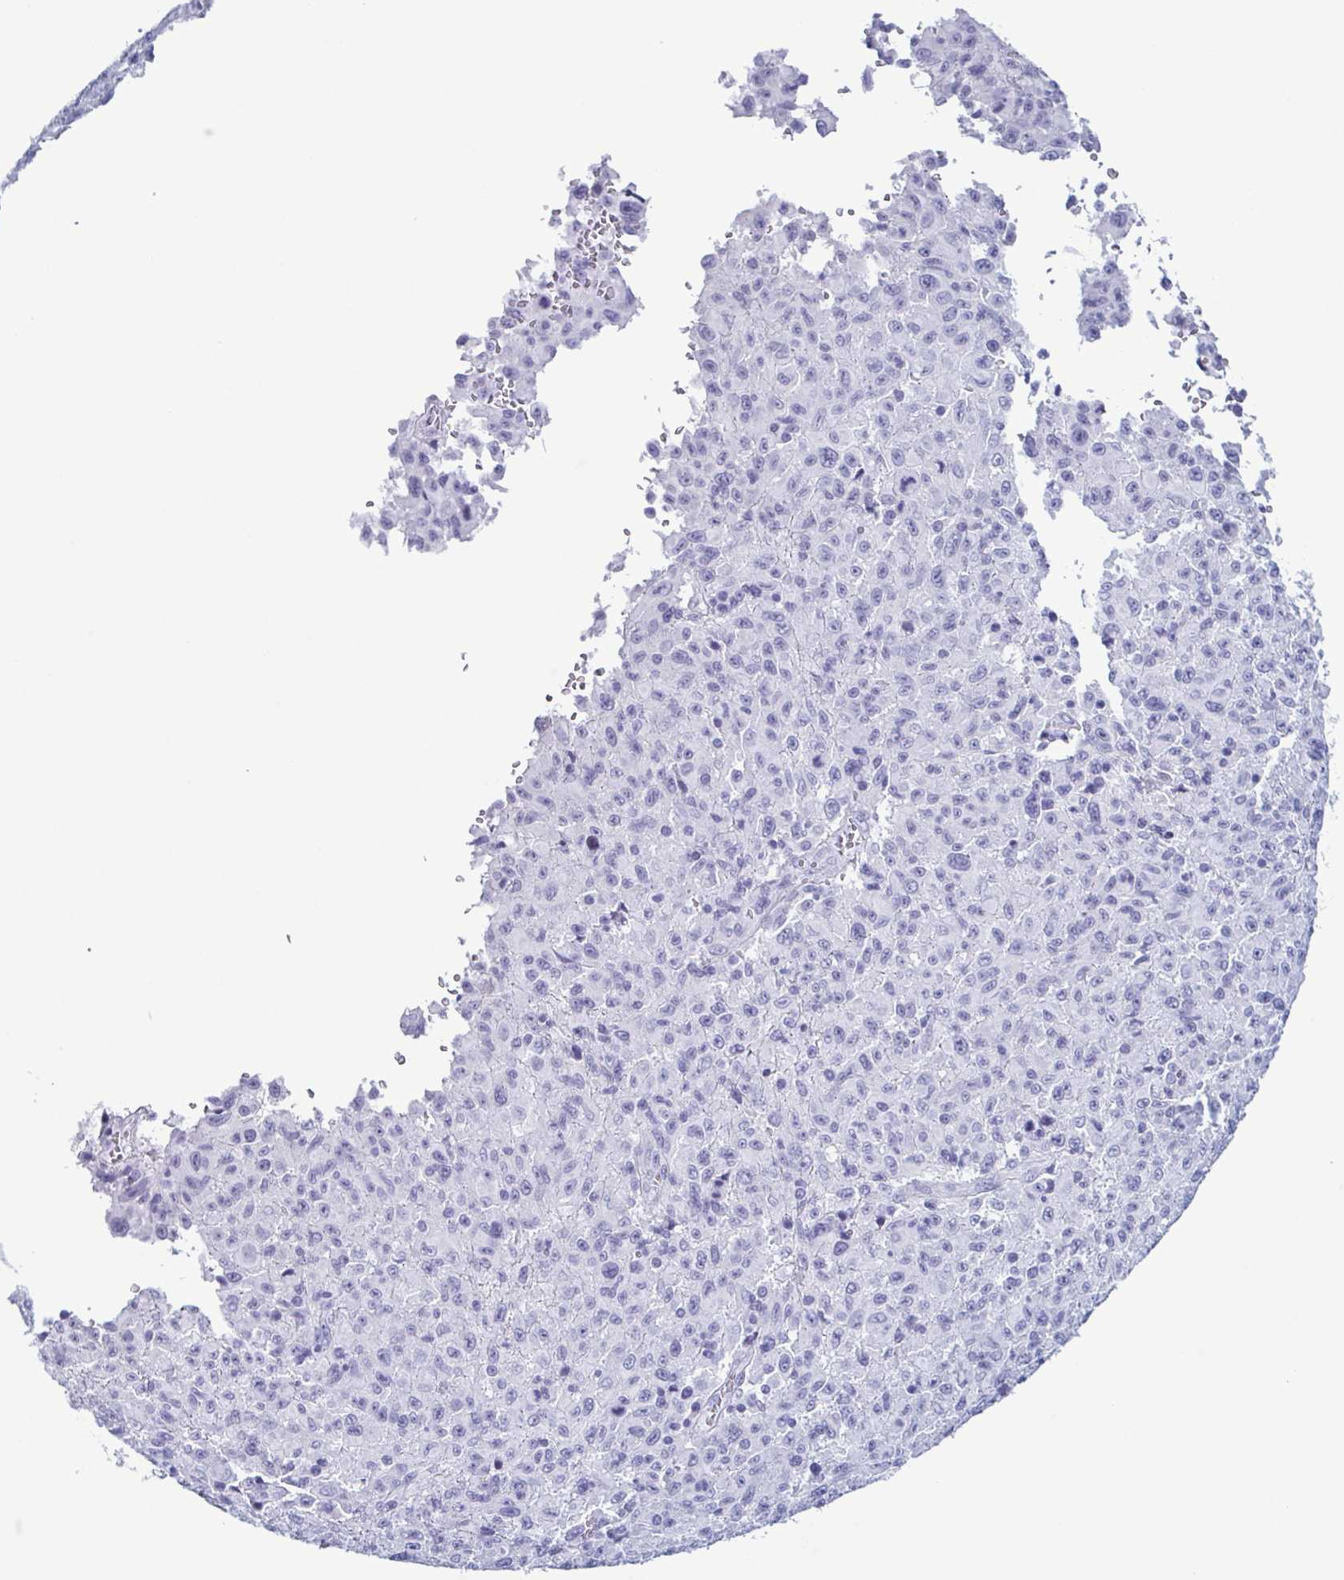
{"staining": {"intensity": "negative", "quantity": "none", "location": "none"}, "tissue": "melanoma", "cell_type": "Tumor cells", "image_type": "cancer", "snomed": [{"axis": "morphology", "description": "Malignant melanoma, NOS"}, {"axis": "topography", "description": "Skin"}], "caption": "Tumor cells are negative for brown protein staining in malignant melanoma.", "gene": "KRT10", "patient": {"sex": "male", "age": 46}}